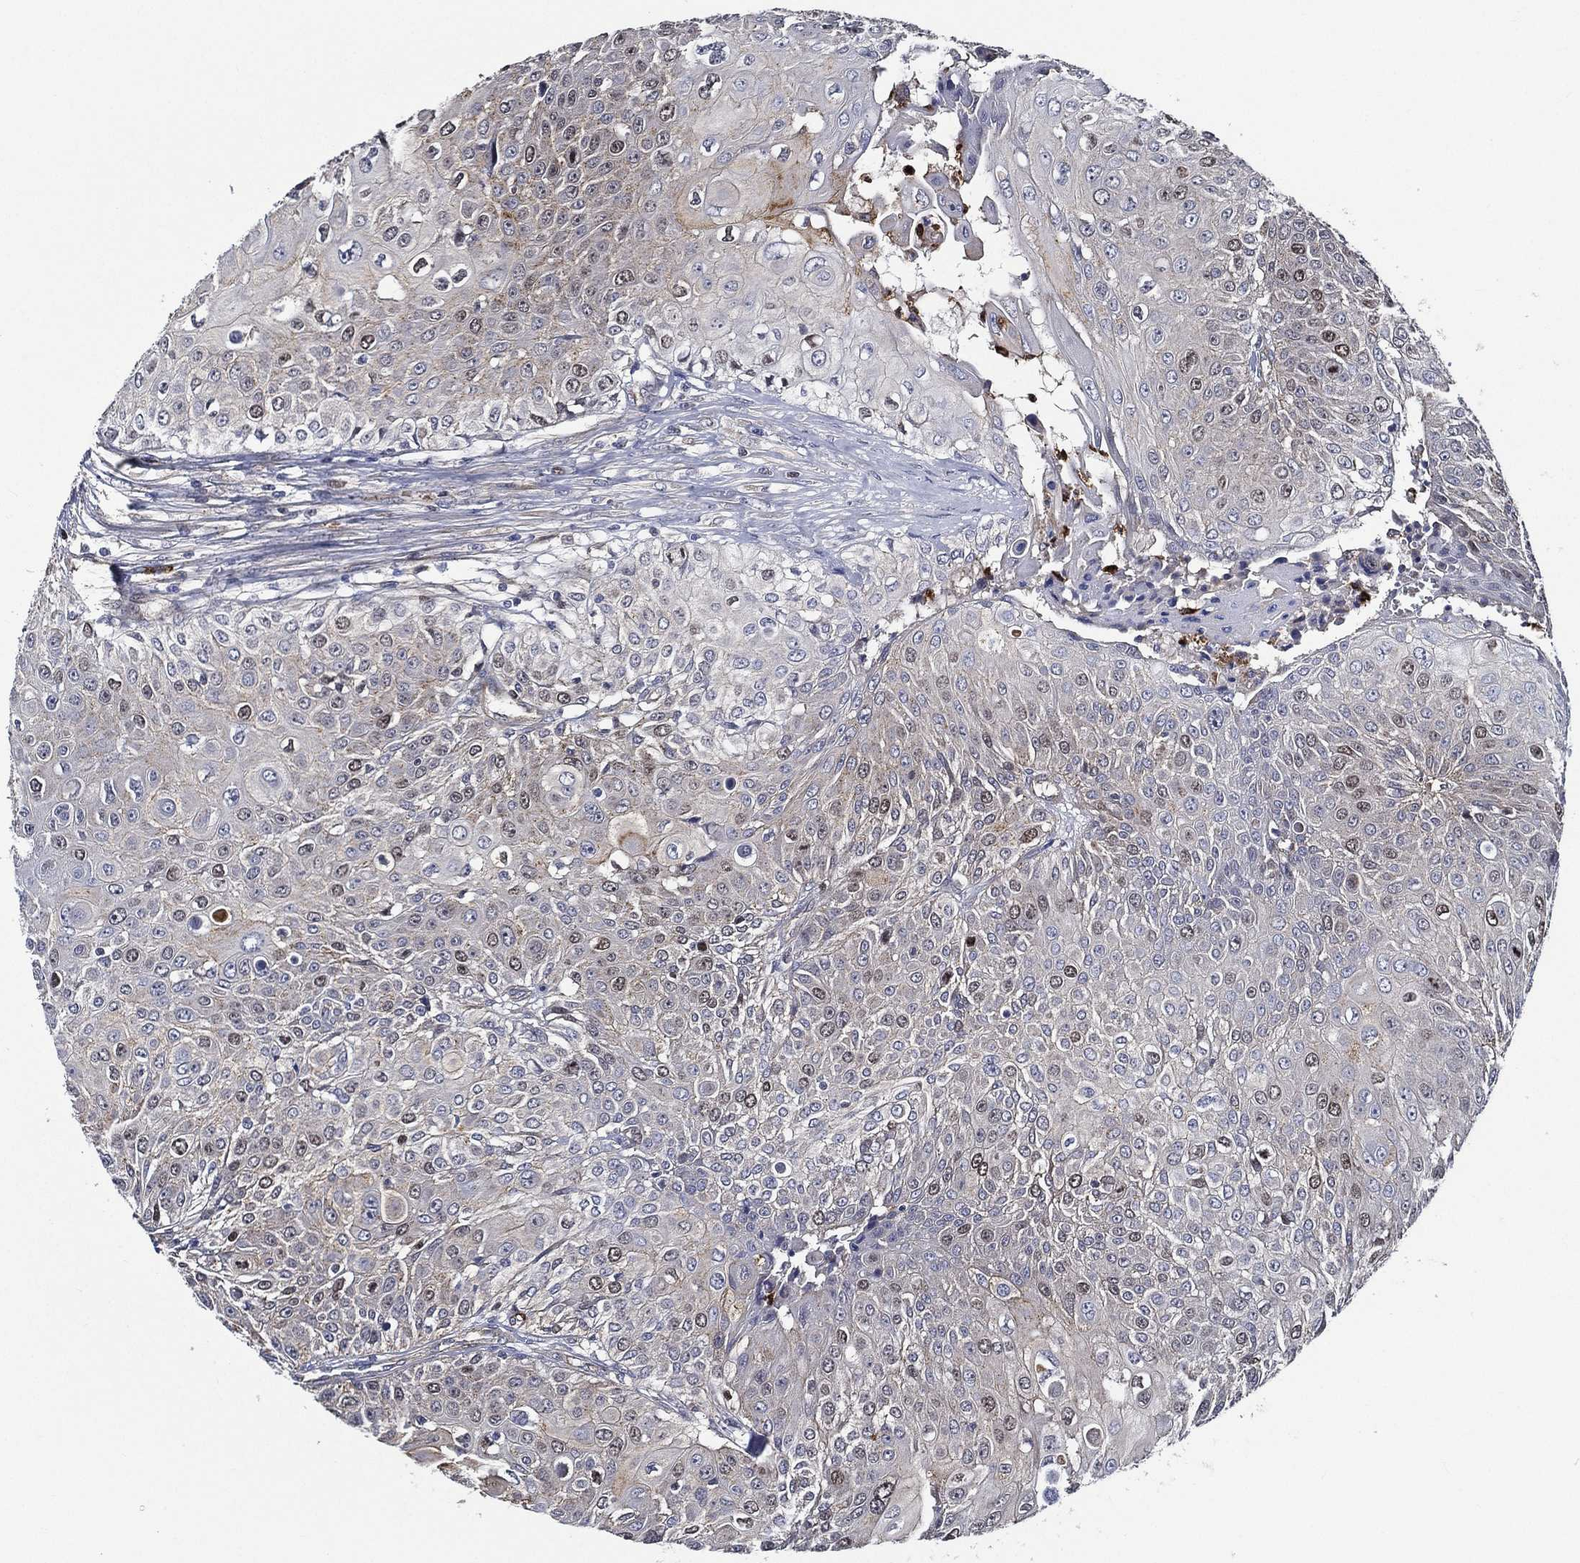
{"staining": {"intensity": "negative", "quantity": "none", "location": "none"}, "tissue": "urothelial cancer", "cell_type": "Tumor cells", "image_type": "cancer", "snomed": [{"axis": "morphology", "description": "Urothelial carcinoma, High grade"}, {"axis": "topography", "description": "Urinary bladder"}], "caption": "A photomicrograph of urothelial carcinoma (high-grade) stained for a protein exhibits no brown staining in tumor cells. (DAB IHC, high magnification).", "gene": "KIF20B", "patient": {"sex": "female", "age": 79}}